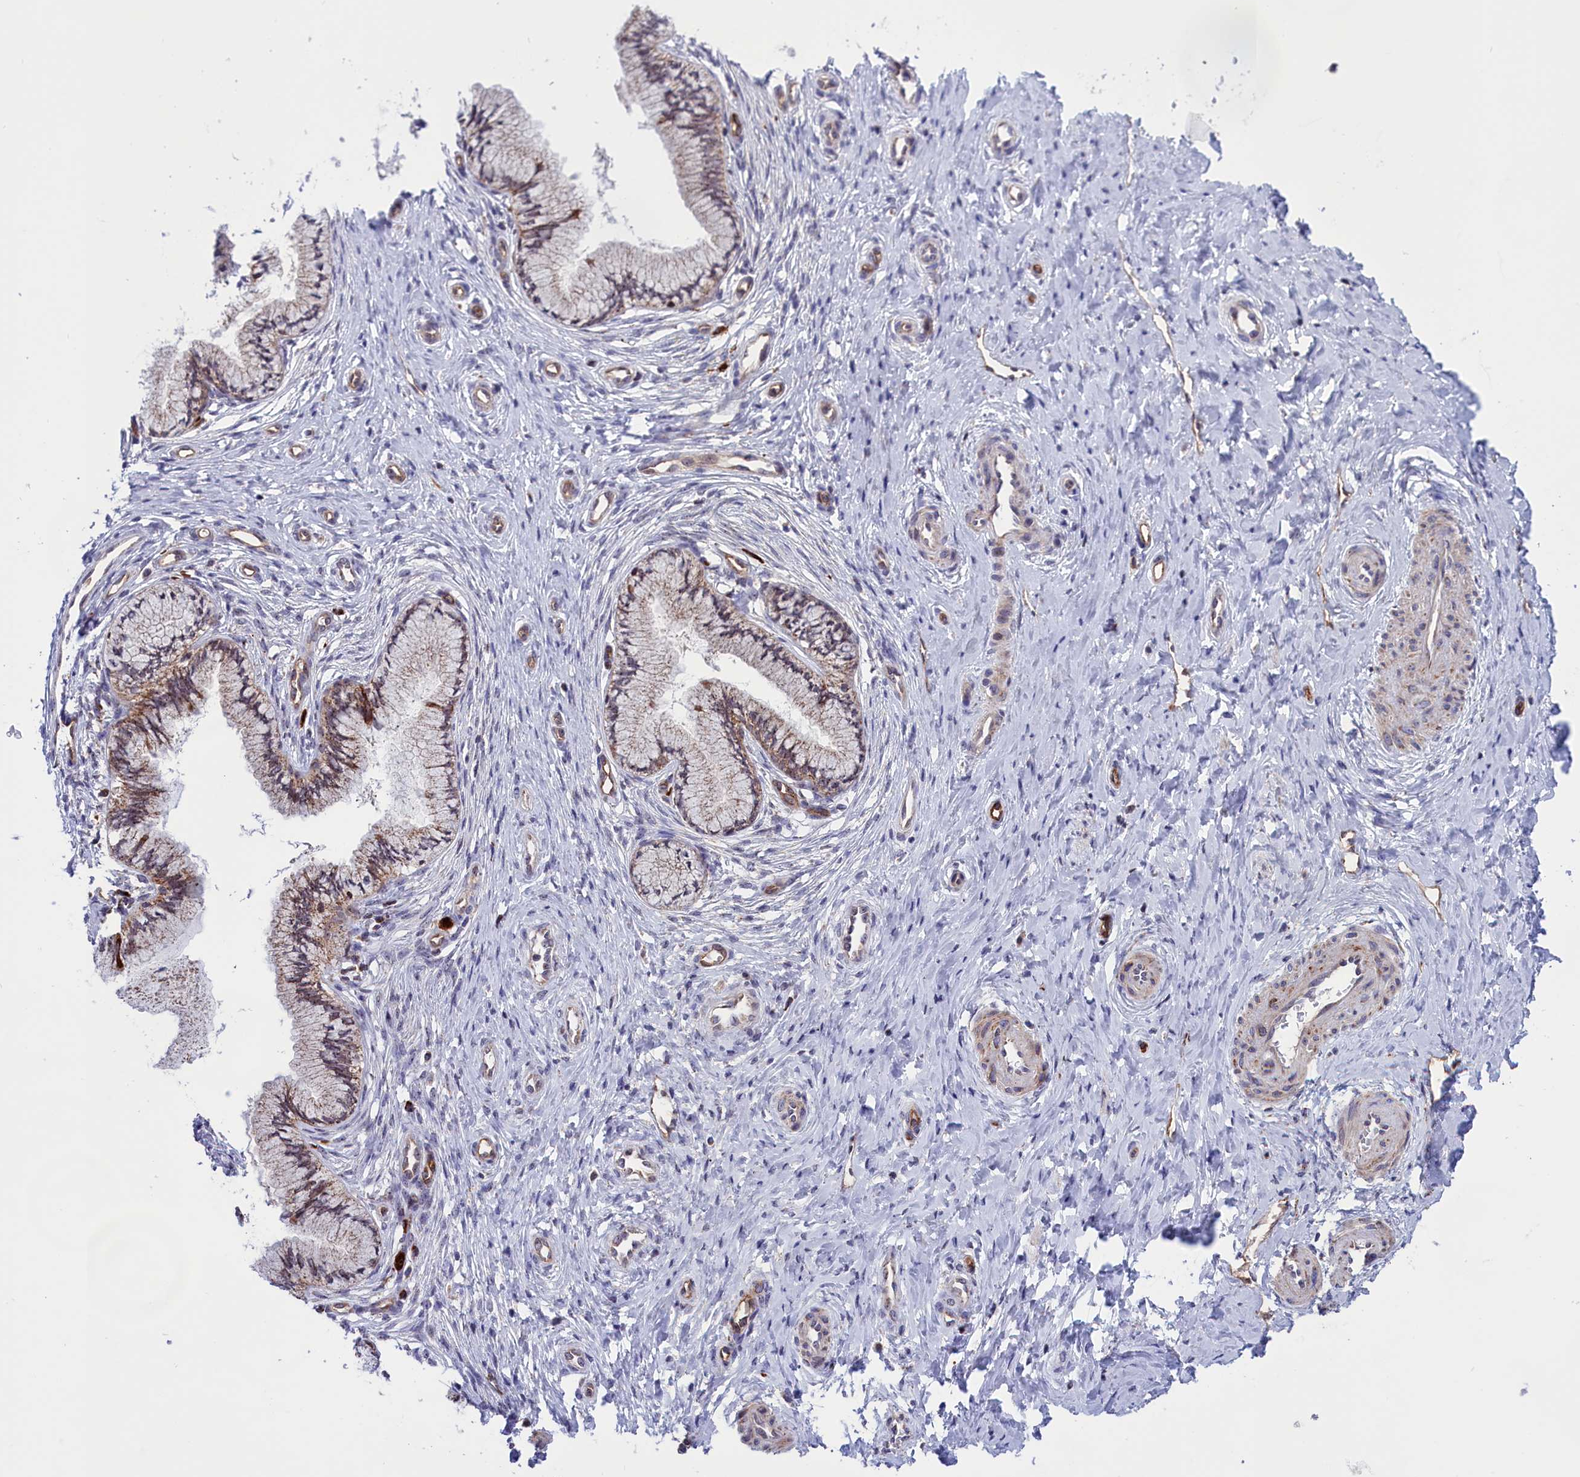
{"staining": {"intensity": "moderate", "quantity": ">75%", "location": "cytoplasmic/membranous,nuclear"}, "tissue": "cervix", "cell_type": "Glandular cells", "image_type": "normal", "snomed": [{"axis": "morphology", "description": "Normal tissue, NOS"}, {"axis": "topography", "description": "Cervix"}], "caption": "The photomicrograph displays a brown stain indicating the presence of a protein in the cytoplasmic/membranous,nuclear of glandular cells in cervix. The protein of interest is shown in brown color, while the nuclei are stained blue.", "gene": "MPND", "patient": {"sex": "female", "age": 36}}